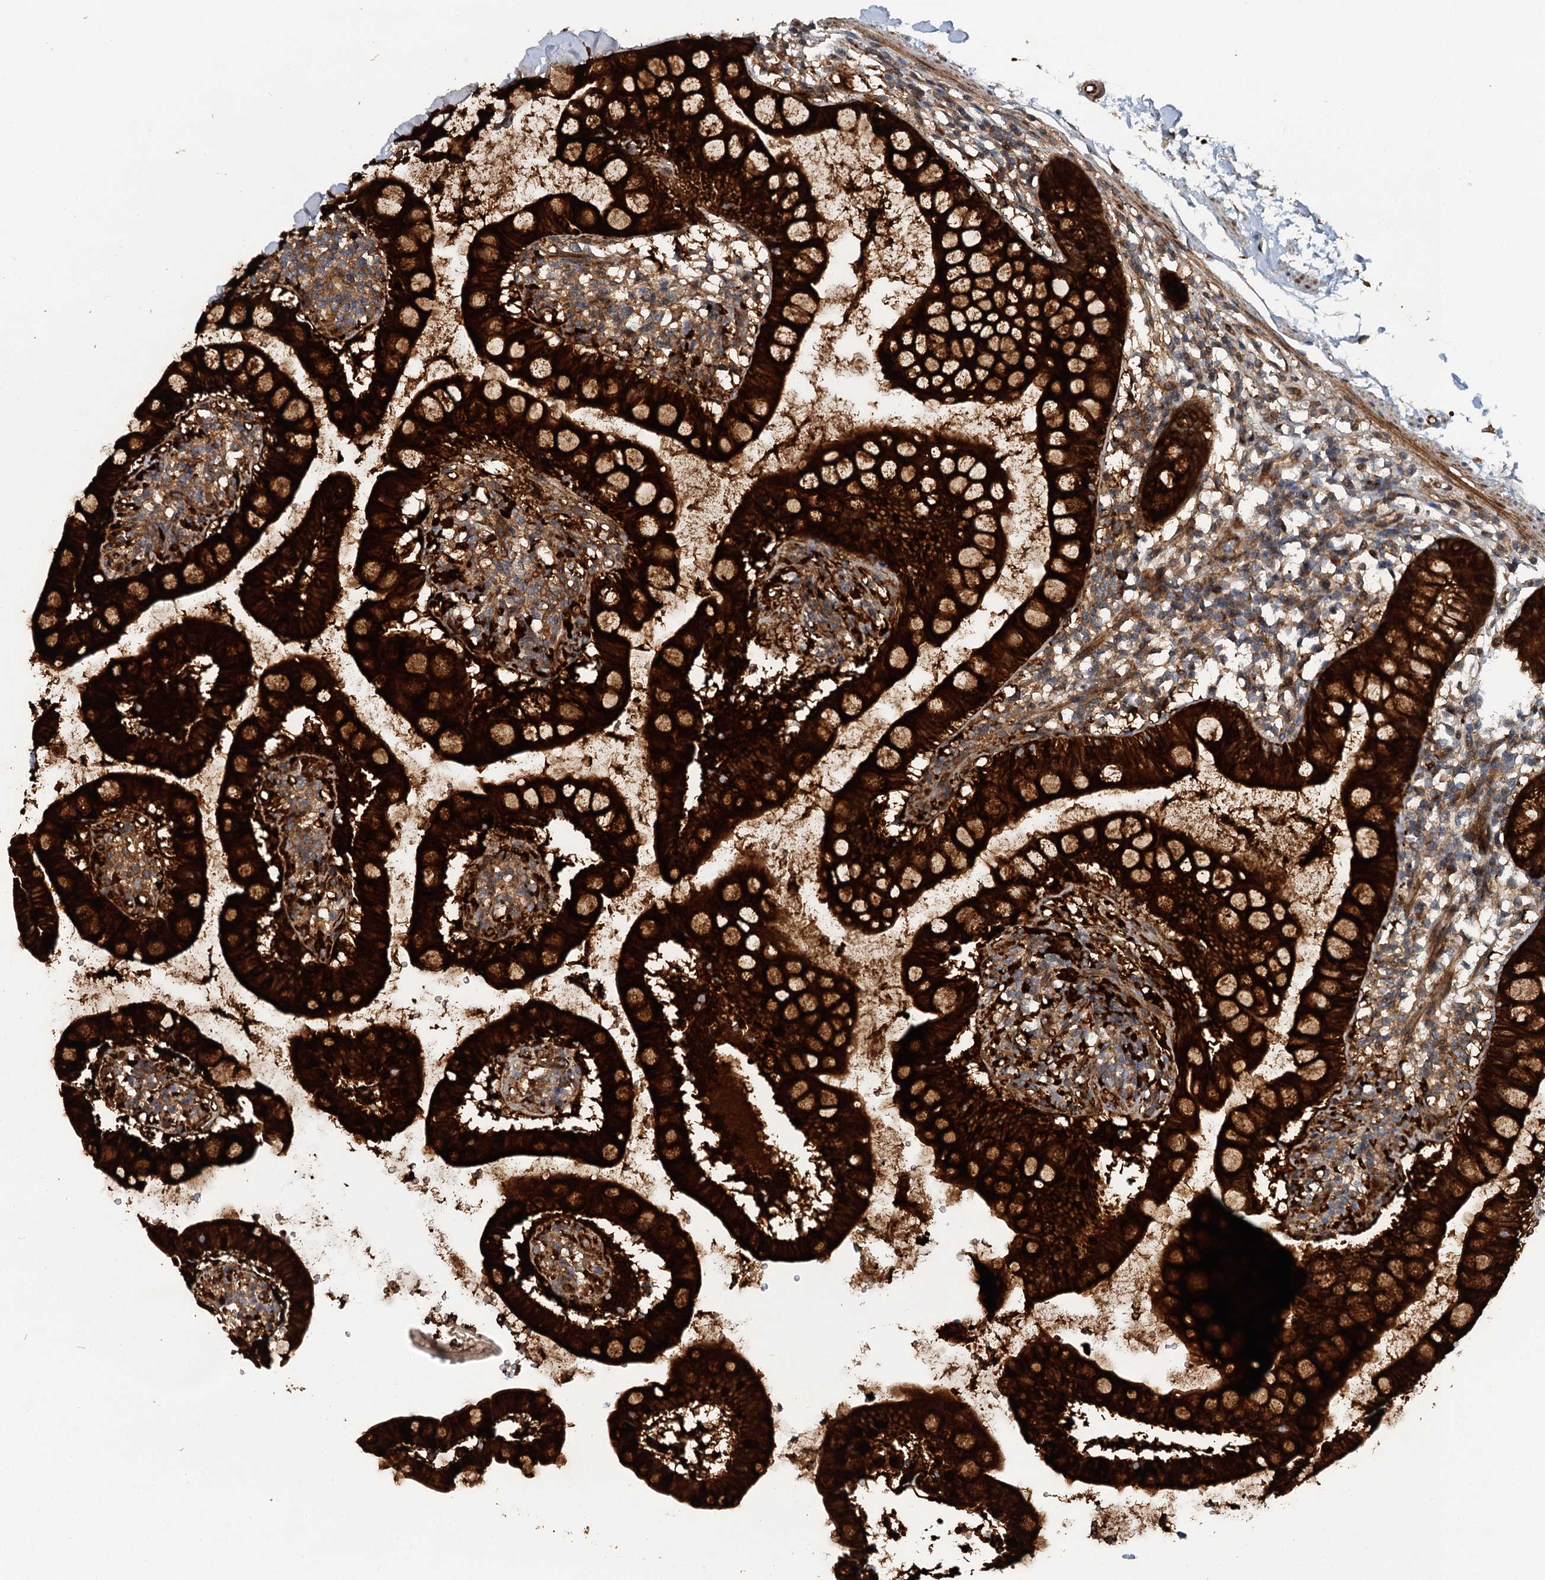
{"staining": {"intensity": "strong", "quantity": ">75%", "location": "cytoplasmic/membranous"}, "tissue": "small intestine", "cell_type": "Glandular cells", "image_type": "normal", "snomed": [{"axis": "morphology", "description": "Normal tissue, NOS"}, {"axis": "topography", "description": "Small intestine"}], "caption": "Immunohistochemistry staining of unremarkable small intestine, which shows high levels of strong cytoplasmic/membranous positivity in about >75% of glandular cells indicating strong cytoplasmic/membranous protein staining. The staining was performed using DAB (brown) for protein detection and nuclei were counterstained in hematoxylin (blue).", "gene": "LRRK2", "patient": {"sex": "female", "age": 84}}